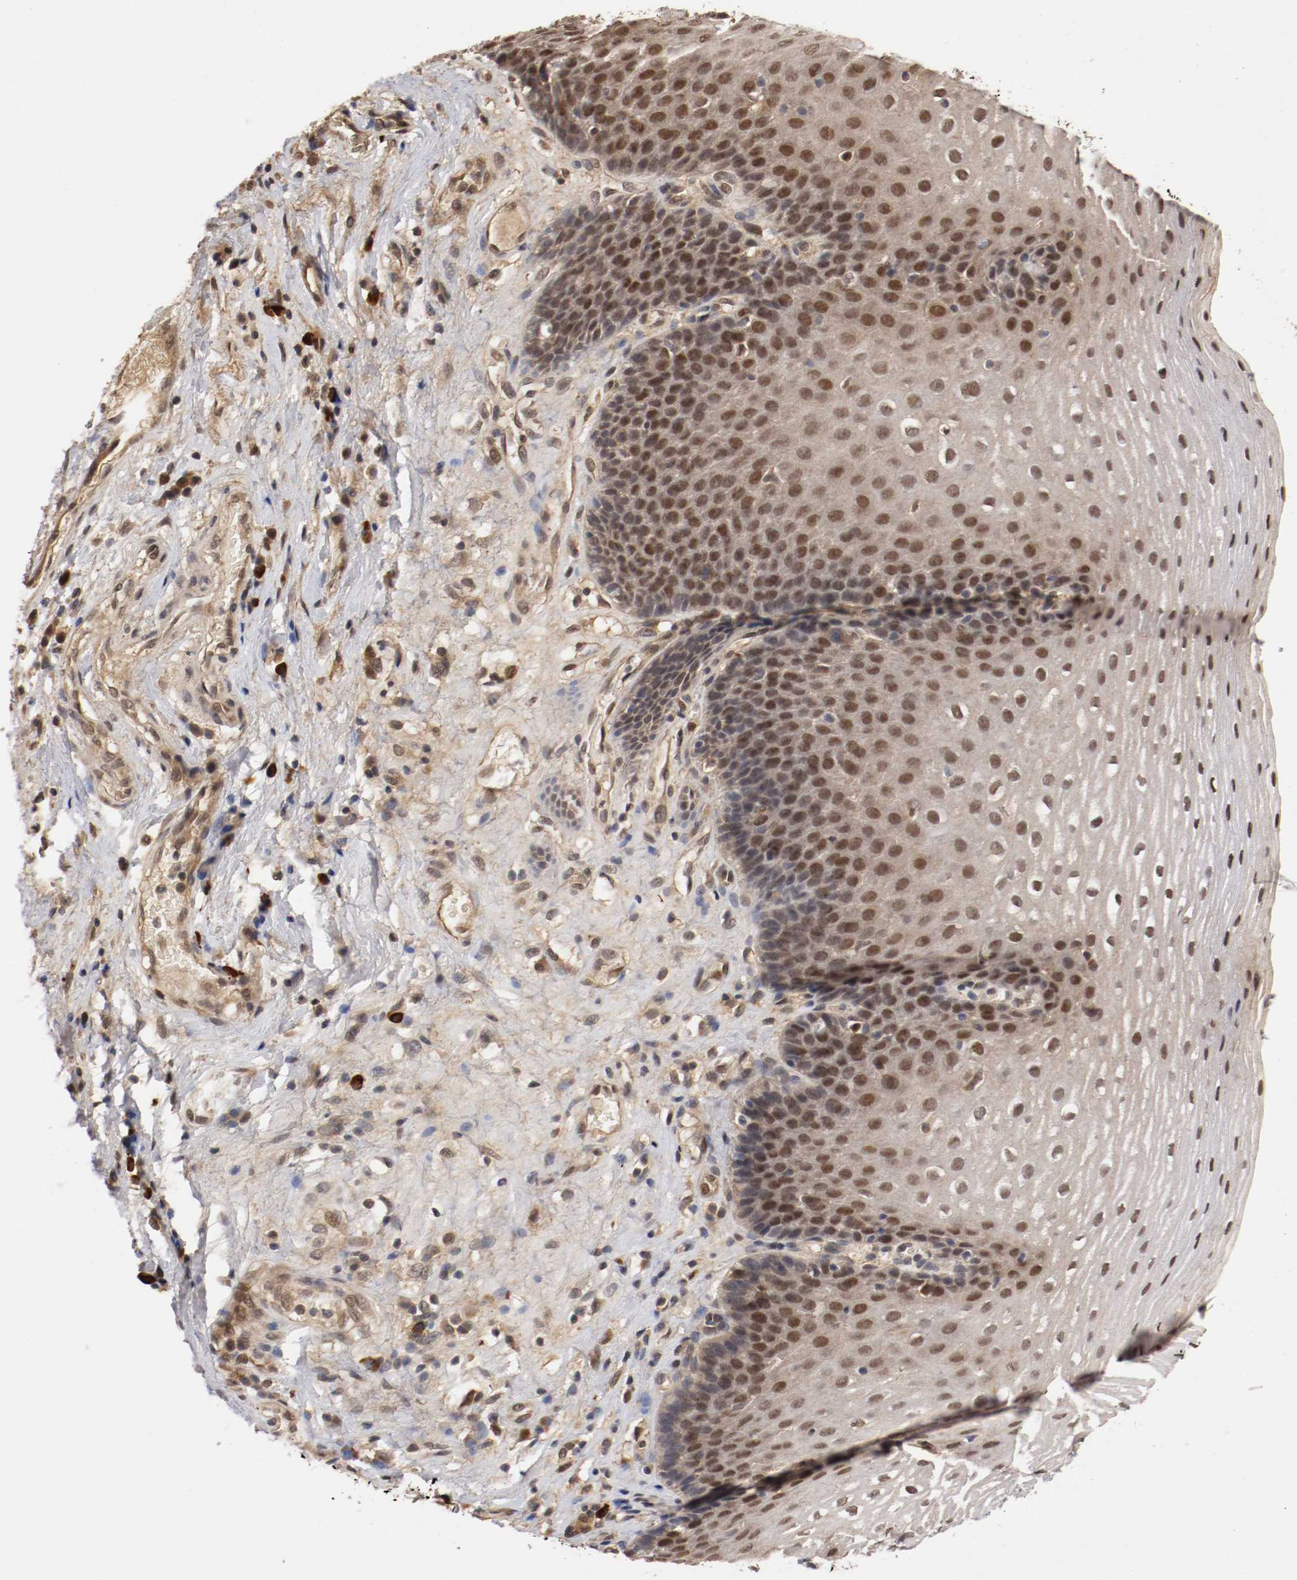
{"staining": {"intensity": "moderate", "quantity": ">75%", "location": "cytoplasmic/membranous,nuclear"}, "tissue": "esophagus", "cell_type": "Squamous epithelial cells", "image_type": "normal", "snomed": [{"axis": "morphology", "description": "Normal tissue, NOS"}, {"axis": "topography", "description": "Esophagus"}], "caption": "Immunohistochemical staining of unremarkable esophagus reveals >75% levels of moderate cytoplasmic/membranous,nuclear protein staining in about >75% of squamous epithelial cells.", "gene": "DNMT3B", "patient": {"sex": "male", "age": 48}}